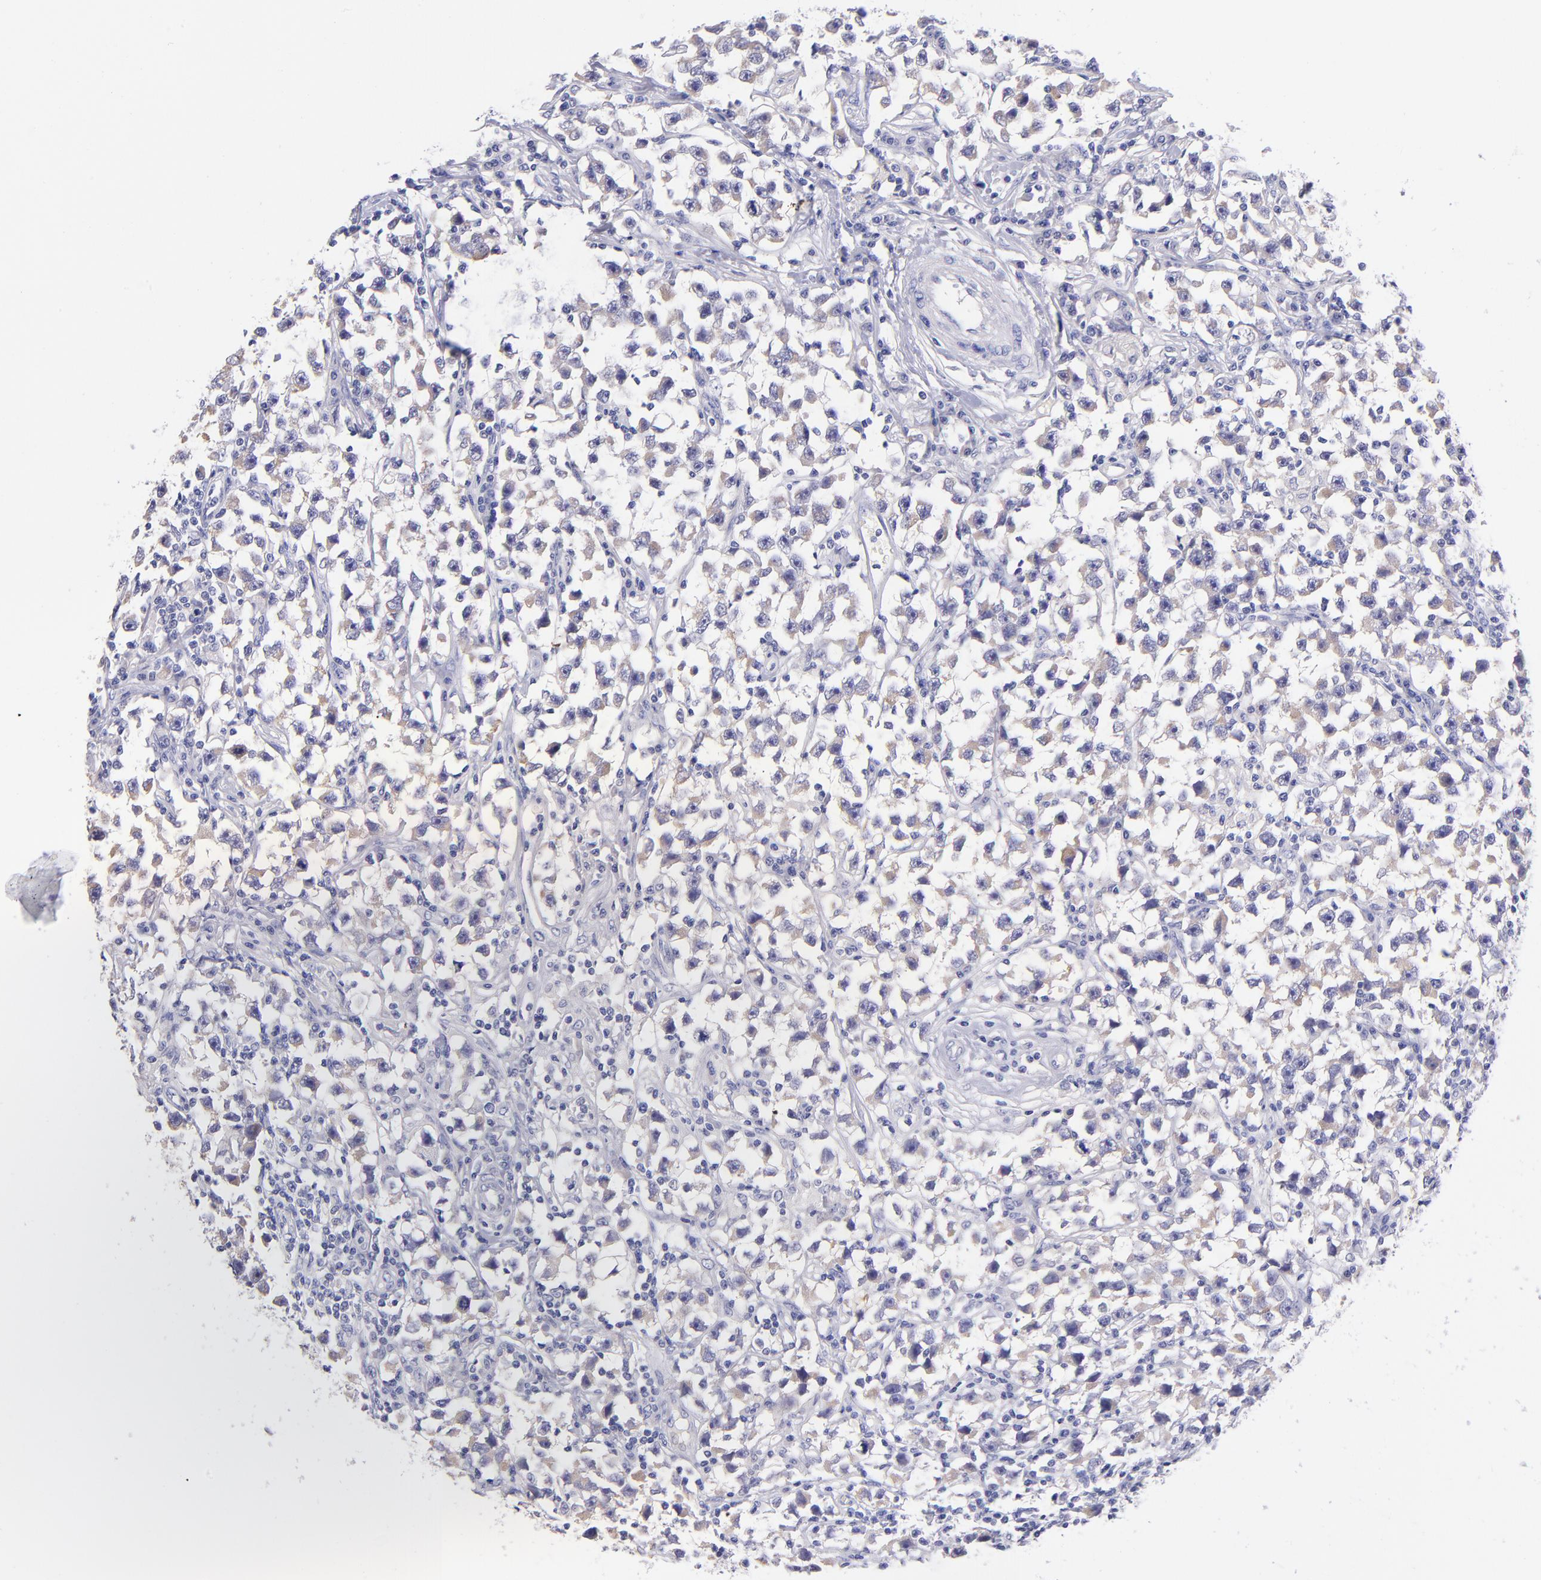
{"staining": {"intensity": "negative", "quantity": "none", "location": "none"}, "tissue": "testis cancer", "cell_type": "Tumor cells", "image_type": "cancer", "snomed": [{"axis": "morphology", "description": "Seminoma, NOS"}, {"axis": "topography", "description": "Testis"}], "caption": "The image exhibits no staining of tumor cells in seminoma (testis). (Stains: DAB IHC with hematoxylin counter stain, Microscopy: brightfield microscopy at high magnification).", "gene": "RAB3B", "patient": {"sex": "male", "age": 33}}